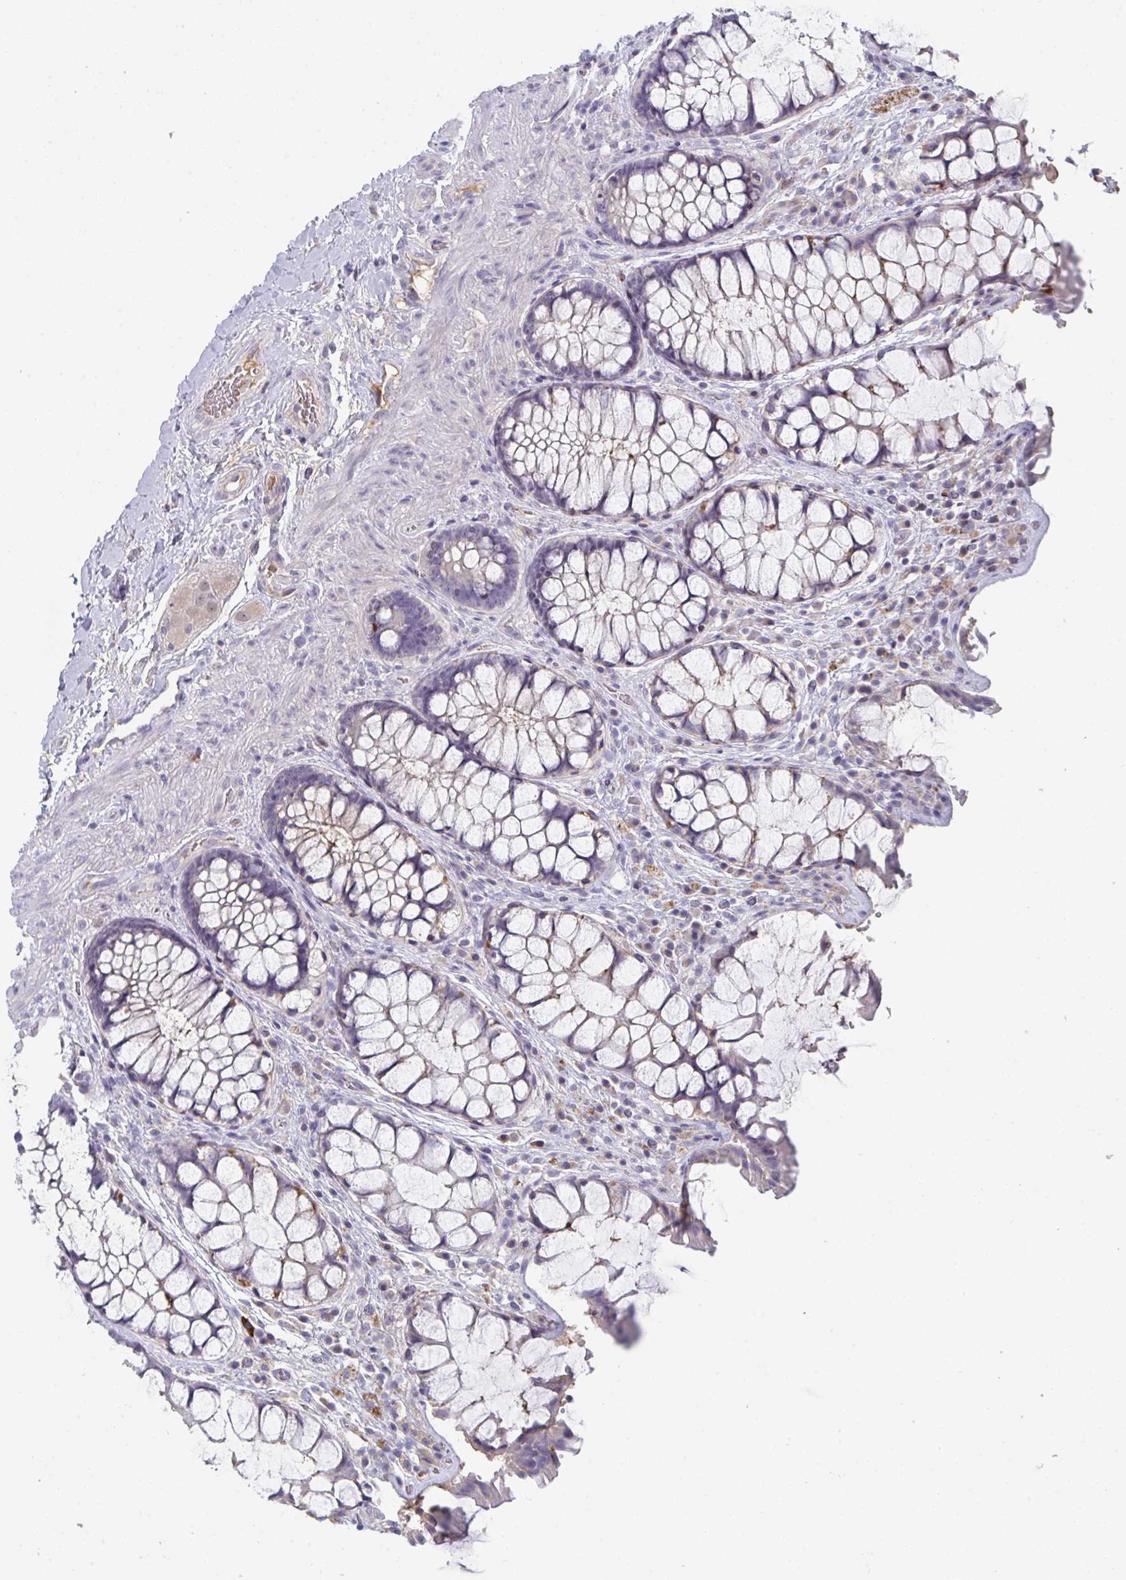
{"staining": {"intensity": "weak", "quantity": "<25%", "location": "cytoplasmic/membranous"}, "tissue": "rectum", "cell_type": "Glandular cells", "image_type": "normal", "snomed": [{"axis": "morphology", "description": "Normal tissue, NOS"}, {"axis": "topography", "description": "Rectum"}], "caption": "This image is of unremarkable rectum stained with immunohistochemistry (IHC) to label a protein in brown with the nuclei are counter-stained blue. There is no staining in glandular cells.", "gene": "HGFAC", "patient": {"sex": "female", "age": 58}}